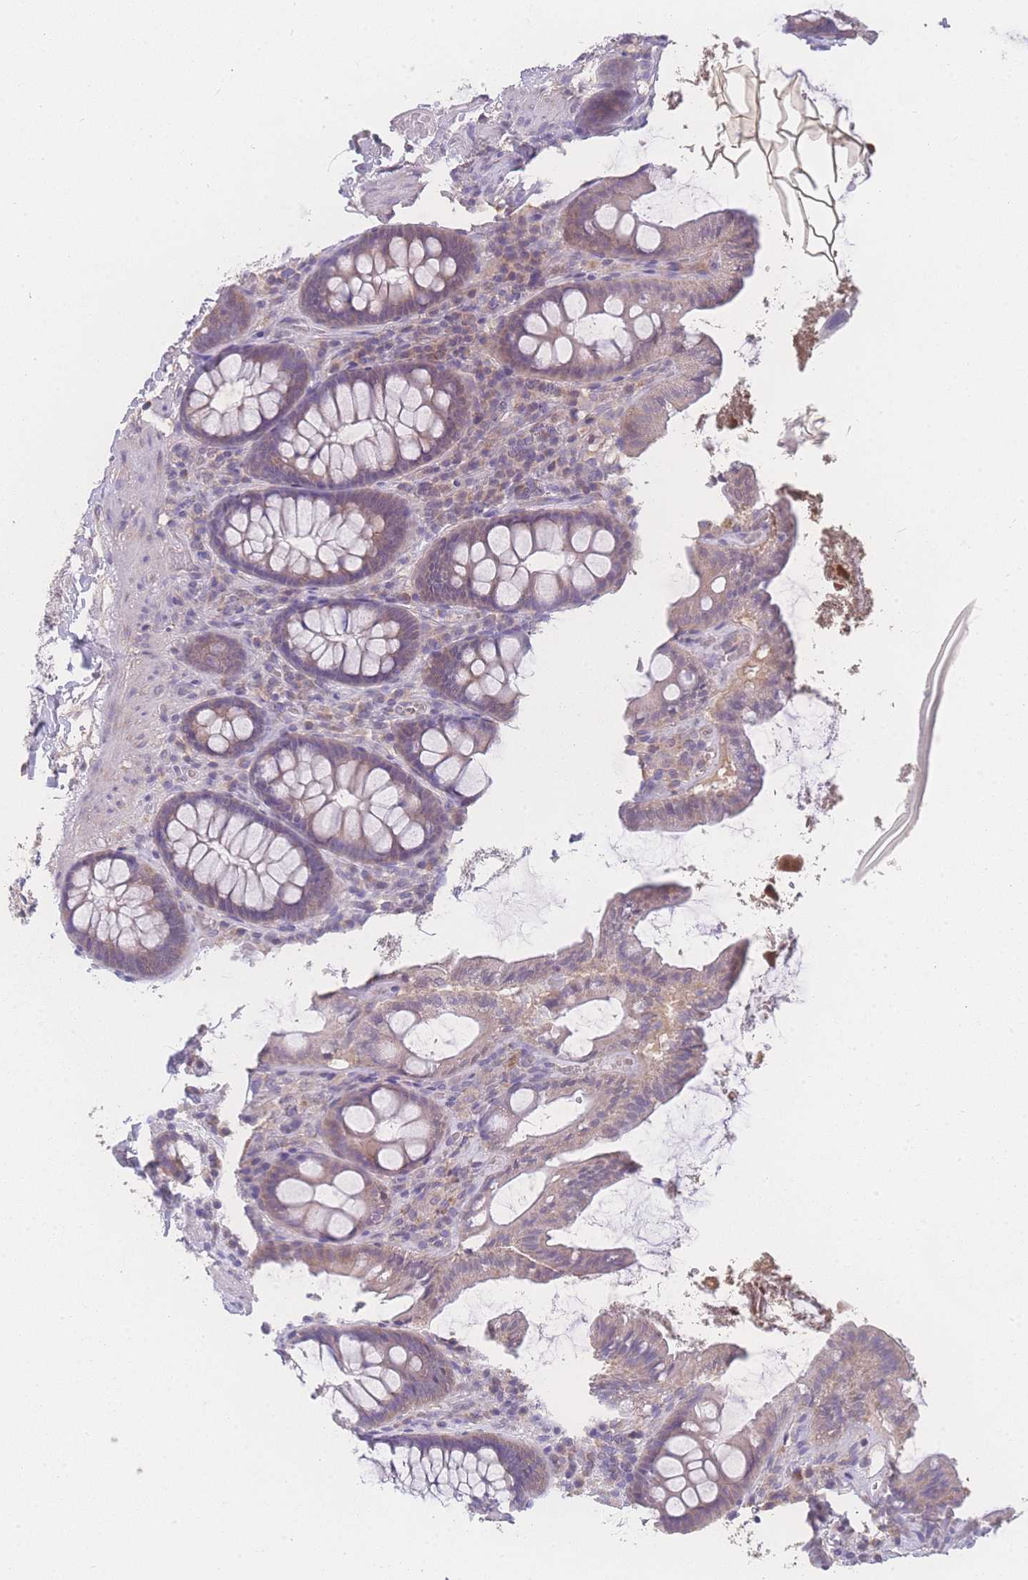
{"staining": {"intensity": "negative", "quantity": "none", "location": "none"}, "tissue": "colon", "cell_type": "Endothelial cells", "image_type": "normal", "snomed": [{"axis": "morphology", "description": "Normal tissue, NOS"}, {"axis": "topography", "description": "Colon"}], "caption": "Immunohistochemical staining of unremarkable human colon reveals no significant staining in endothelial cells. (Stains: DAB (3,3'-diaminobenzidine) IHC with hematoxylin counter stain, Microscopy: brightfield microscopy at high magnification).", "gene": "GIPR", "patient": {"sex": "male", "age": 84}}